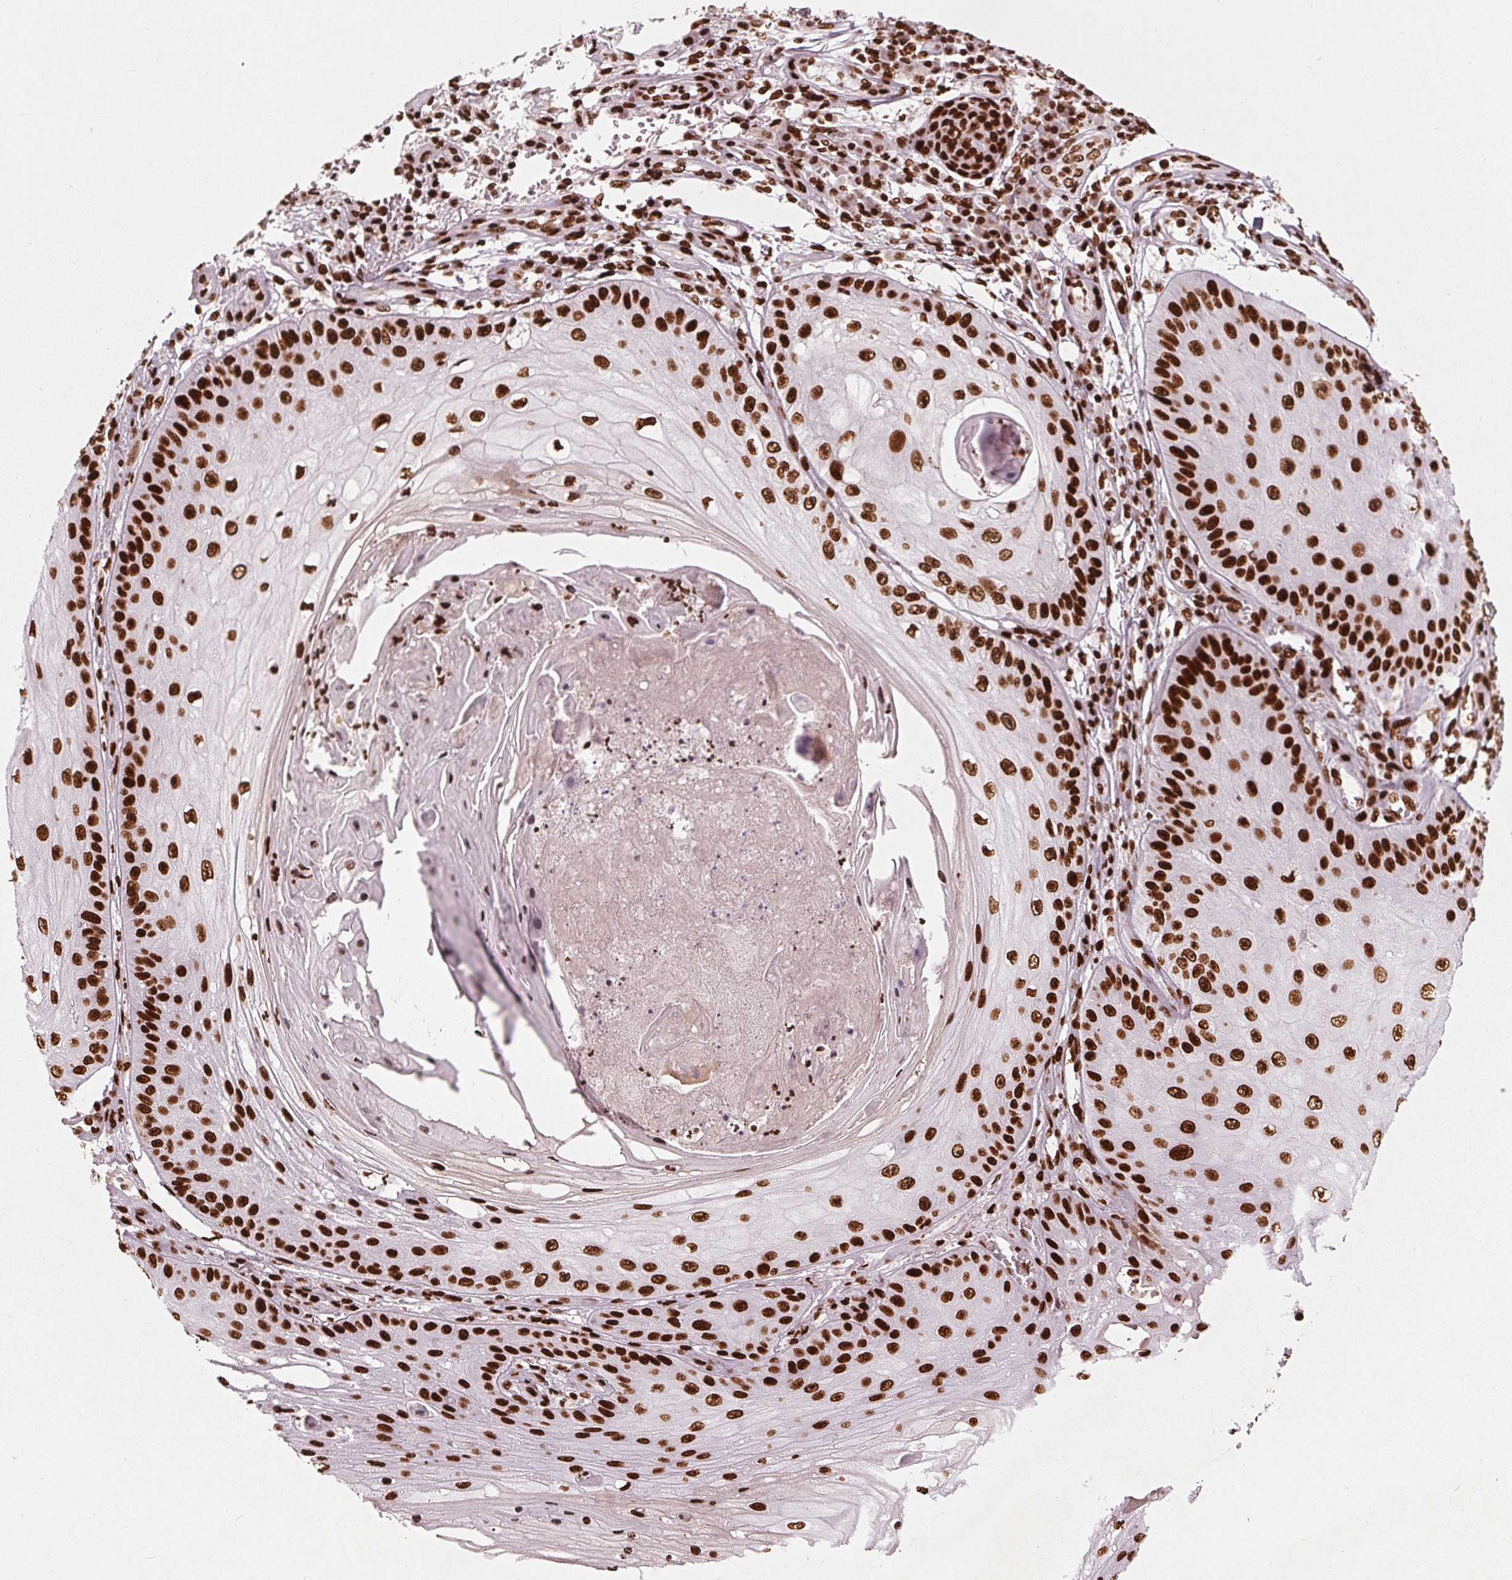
{"staining": {"intensity": "strong", "quantity": ">75%", "location": "nuclear"}, "tissue": "skin cancer", "cell_type": "Tumor cells", "image_type": "cancer", "snomed": [{"axis": "morphology", "description": "Squamous cell carcinoma, NOS"}, {"axis": "topography", "description": "Skin"}], "caption": "Brown immunohistochemical staining in human squamous cell carcinoma (skin) demonstrates strong nuclear staining in approximately >75% of tumor cells. Ihc stains the protein of interest in brown and the nuclei are stained blue.", "gene": "BRD4", "patient": {"sex": "male", "age": 70}}